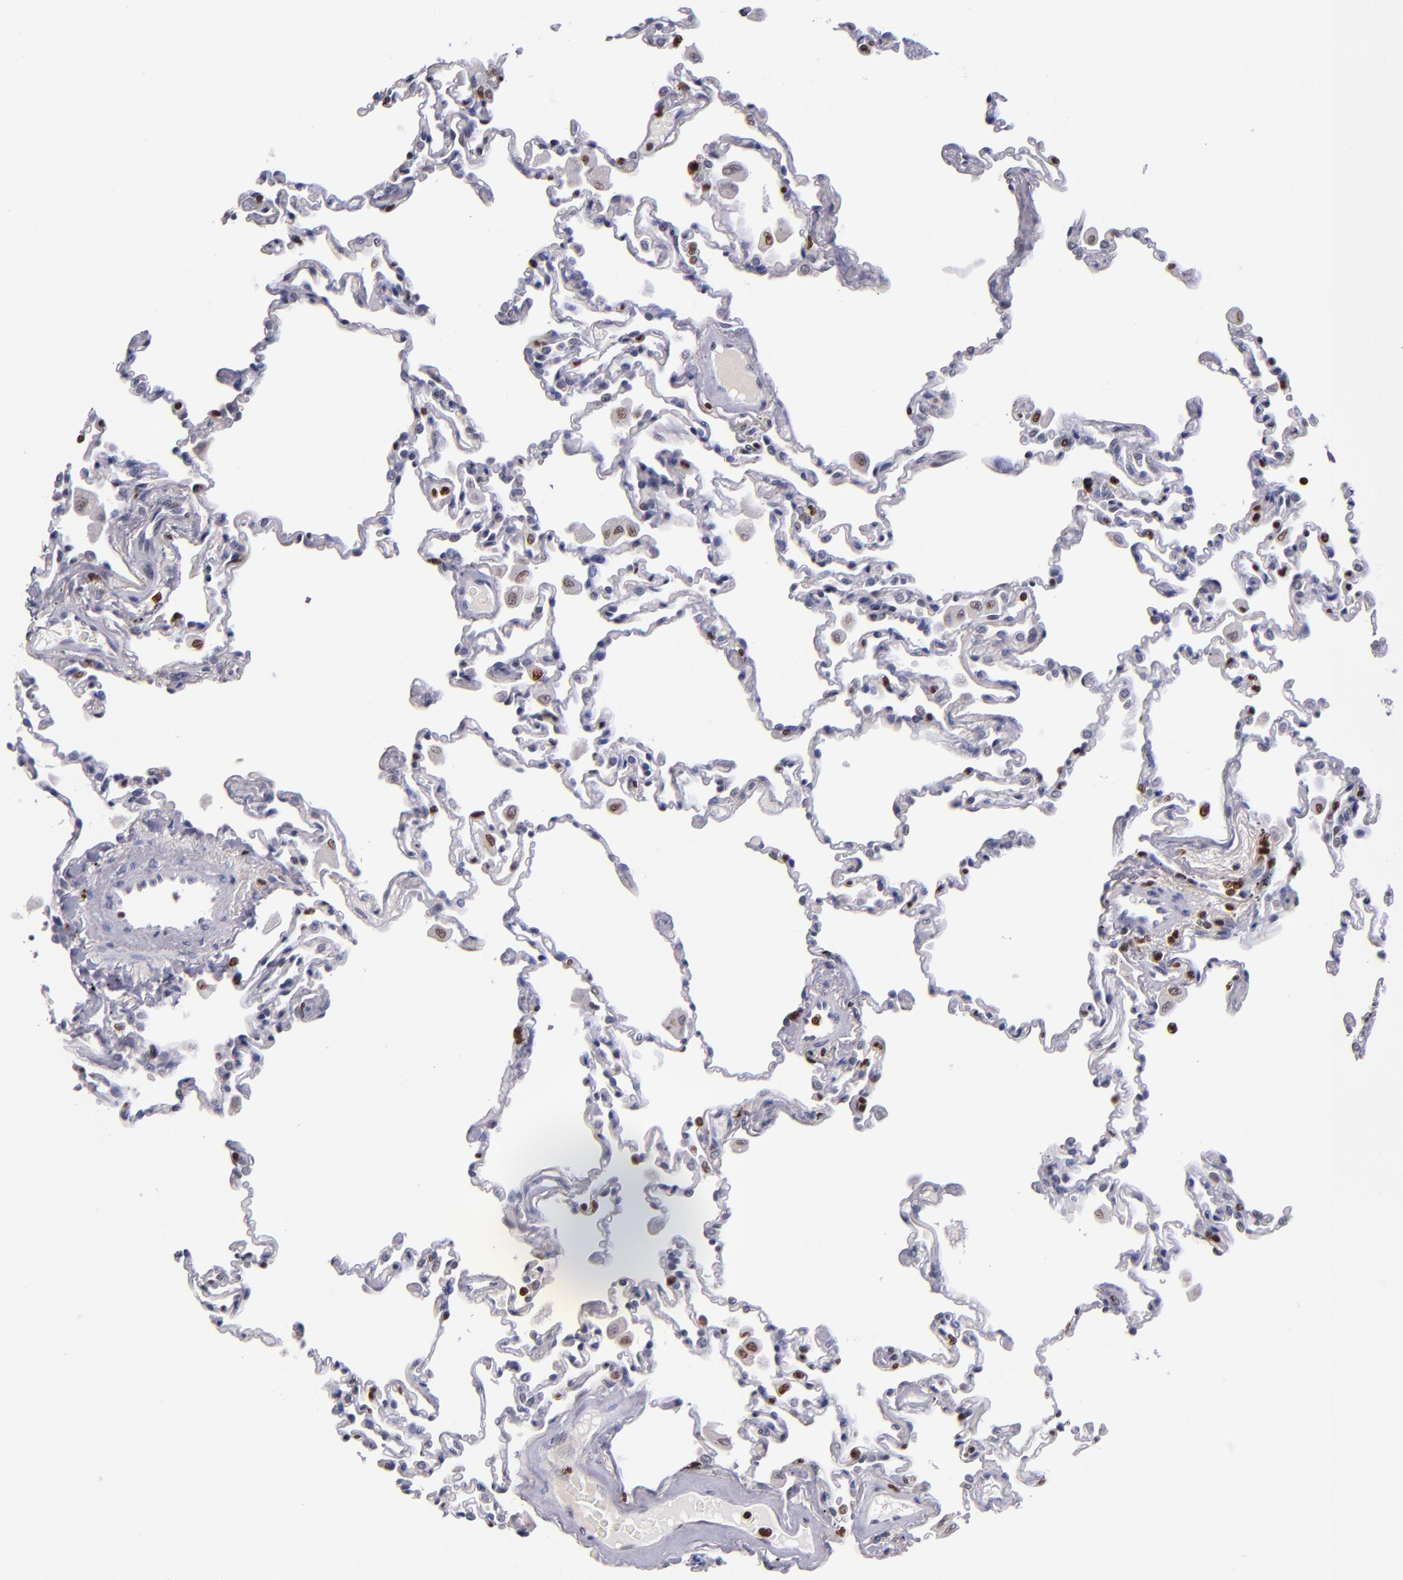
{"staining": {"intensity": "moderate", "quantity": "<25%", "location": "nuclear"}, "tissue": "lung", "cell_type": "Alveolar cells", "image_type": "normal", "snomed": [{"axis": "morphology", "description": "Normal tissue, NOS"}, {"axis": "topography", "description": "Lung"}], "caption": "A histopathology image of human lung stained for a protein displays moderate nuclear brown staining in alveolar cells. The protein of interest is stained brown, and the nuclei are stained in blue (DAB IHC with brightfield microscopy, high magnification).", "gene": "CDKL5", "patient": {"sex": "male", "age": 59}}